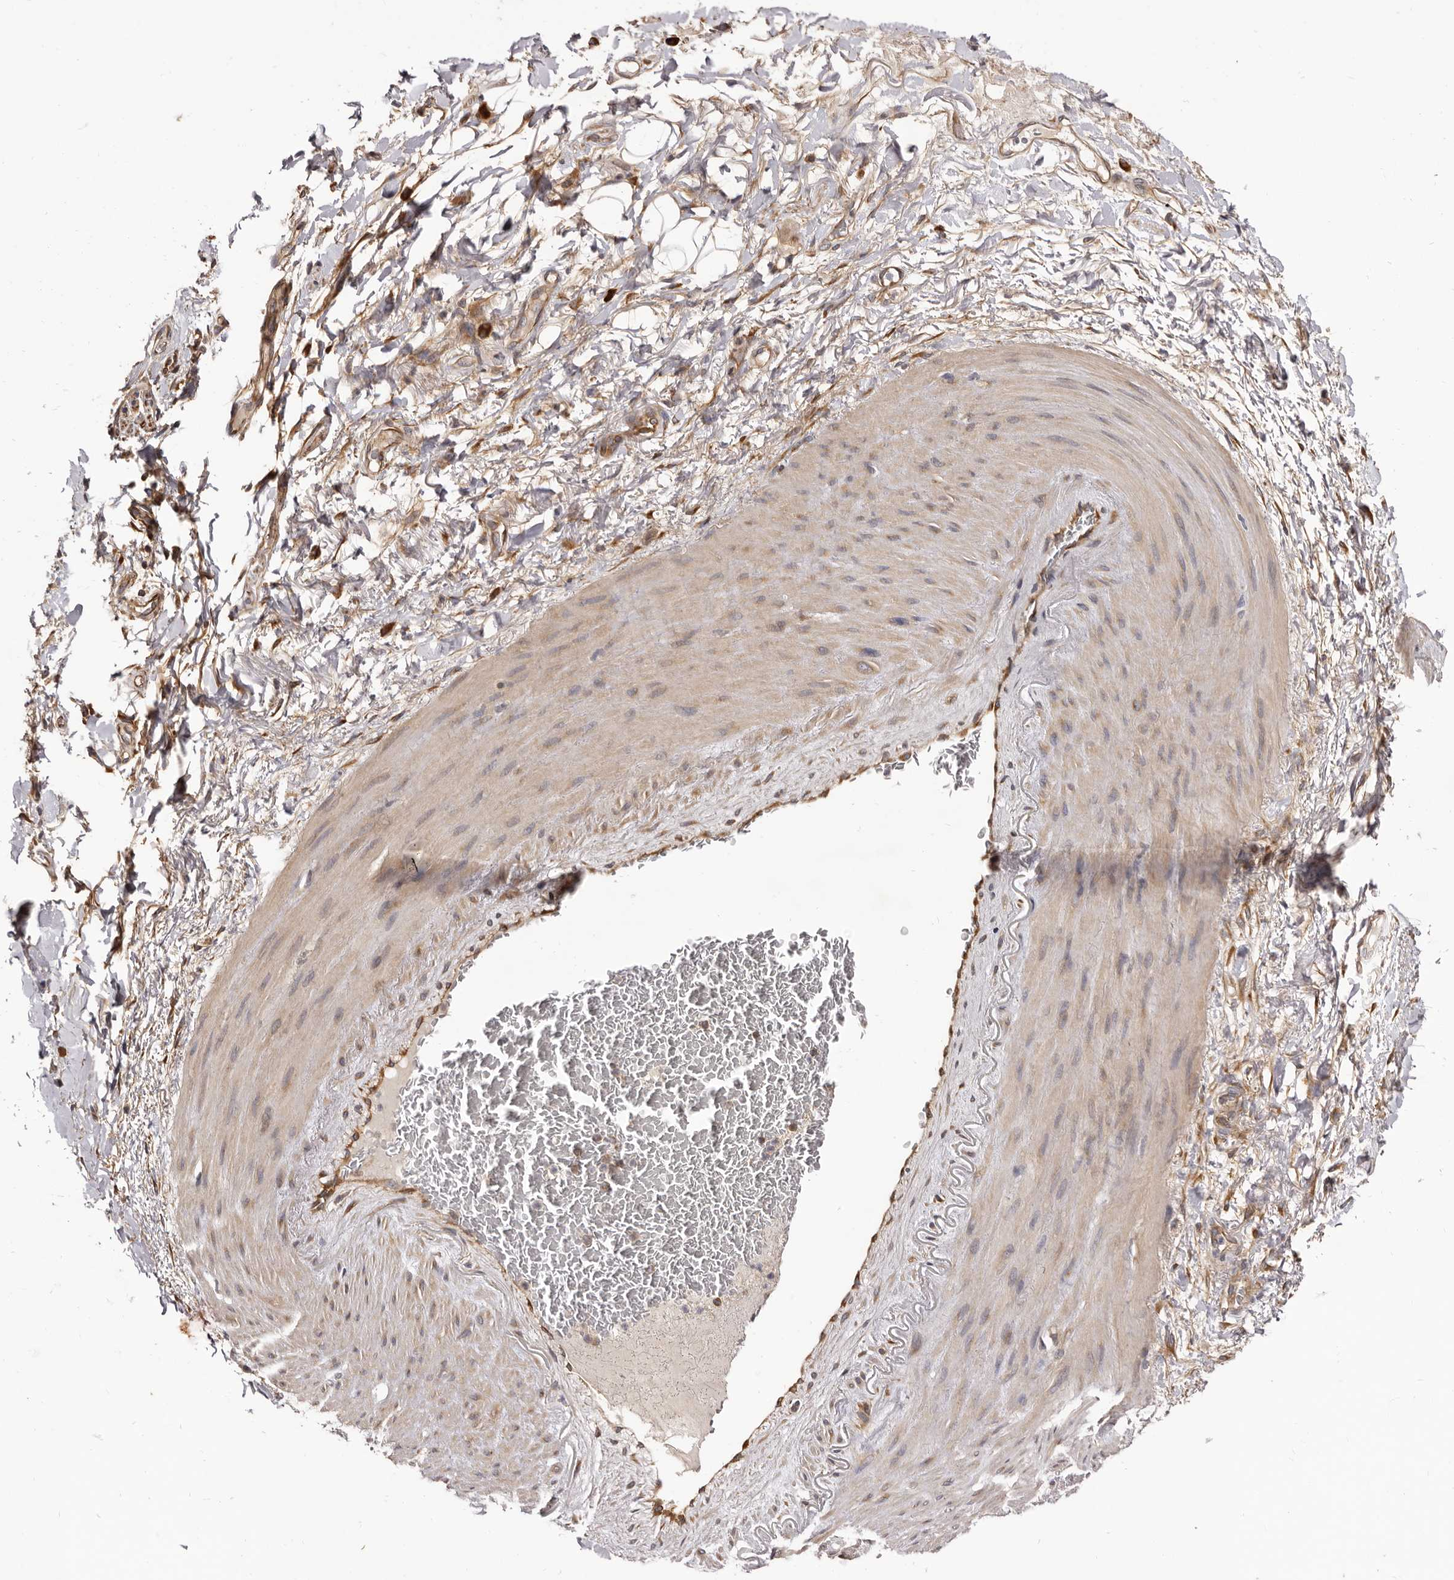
{"staining": {"intensity": "weak", "quantity": ">75%", "location": "cytoplasmic/membranous"}, "tissue": "adipose tissue", "cell_type": "Adipocytes", "image_type": "normal", "snomed": [{"axis": "morphology", "description": "Normal tissue, NOS"}, {"axis": "morphology", "description": "Adenocarcinoma, NOS"}, {"axis": "topography", "description": "Esophagus"}], "caption": "Immunohistochemistry (IHC) of normal human adipose tissue reveals low levels of weak cytoplasmic/membranous staining in about >75% of adipocytes. Nuclei are stained in blue.", "gene": "ADAMTS20", "patient": {"sex": "male", "age": 62}}